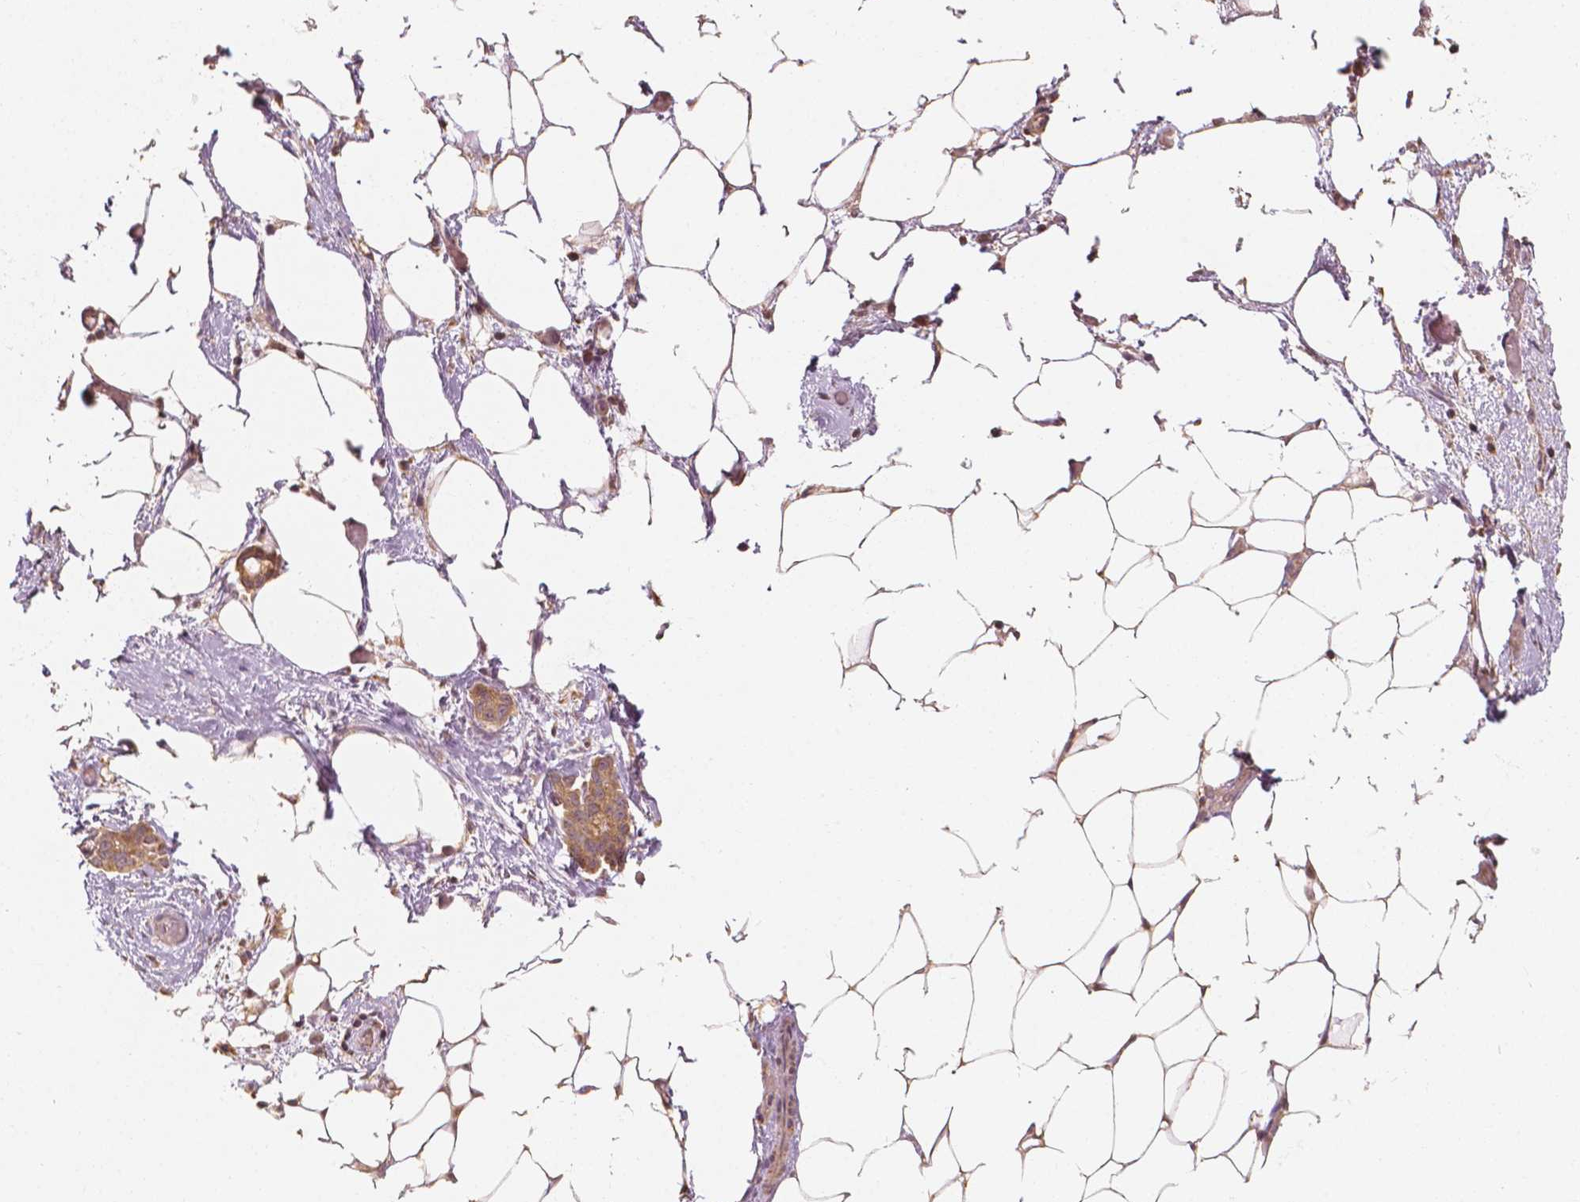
{"staining": {"intensity": "moderate", "quantity": ">75%", "location": "cytoplasmic/membranous"}, "tissue": "ovarian cancer", "cell_type": "Tumor cells", "image_type": "cancer", "snomed": [{"axis": "morphology", "description": "Cystadenocarcinoma, serous, NOS"}, {"axis": "topography", "description": "Ovary"}], "caption": "Human ovarian serous cystadenocarcinoma stained with a brown dye reveals moderate cytoplasmic/membranous positive expression in about >75% of tumor cells.", "gene": "SHPK", "patient": {"sex": "female", "age": 50}}